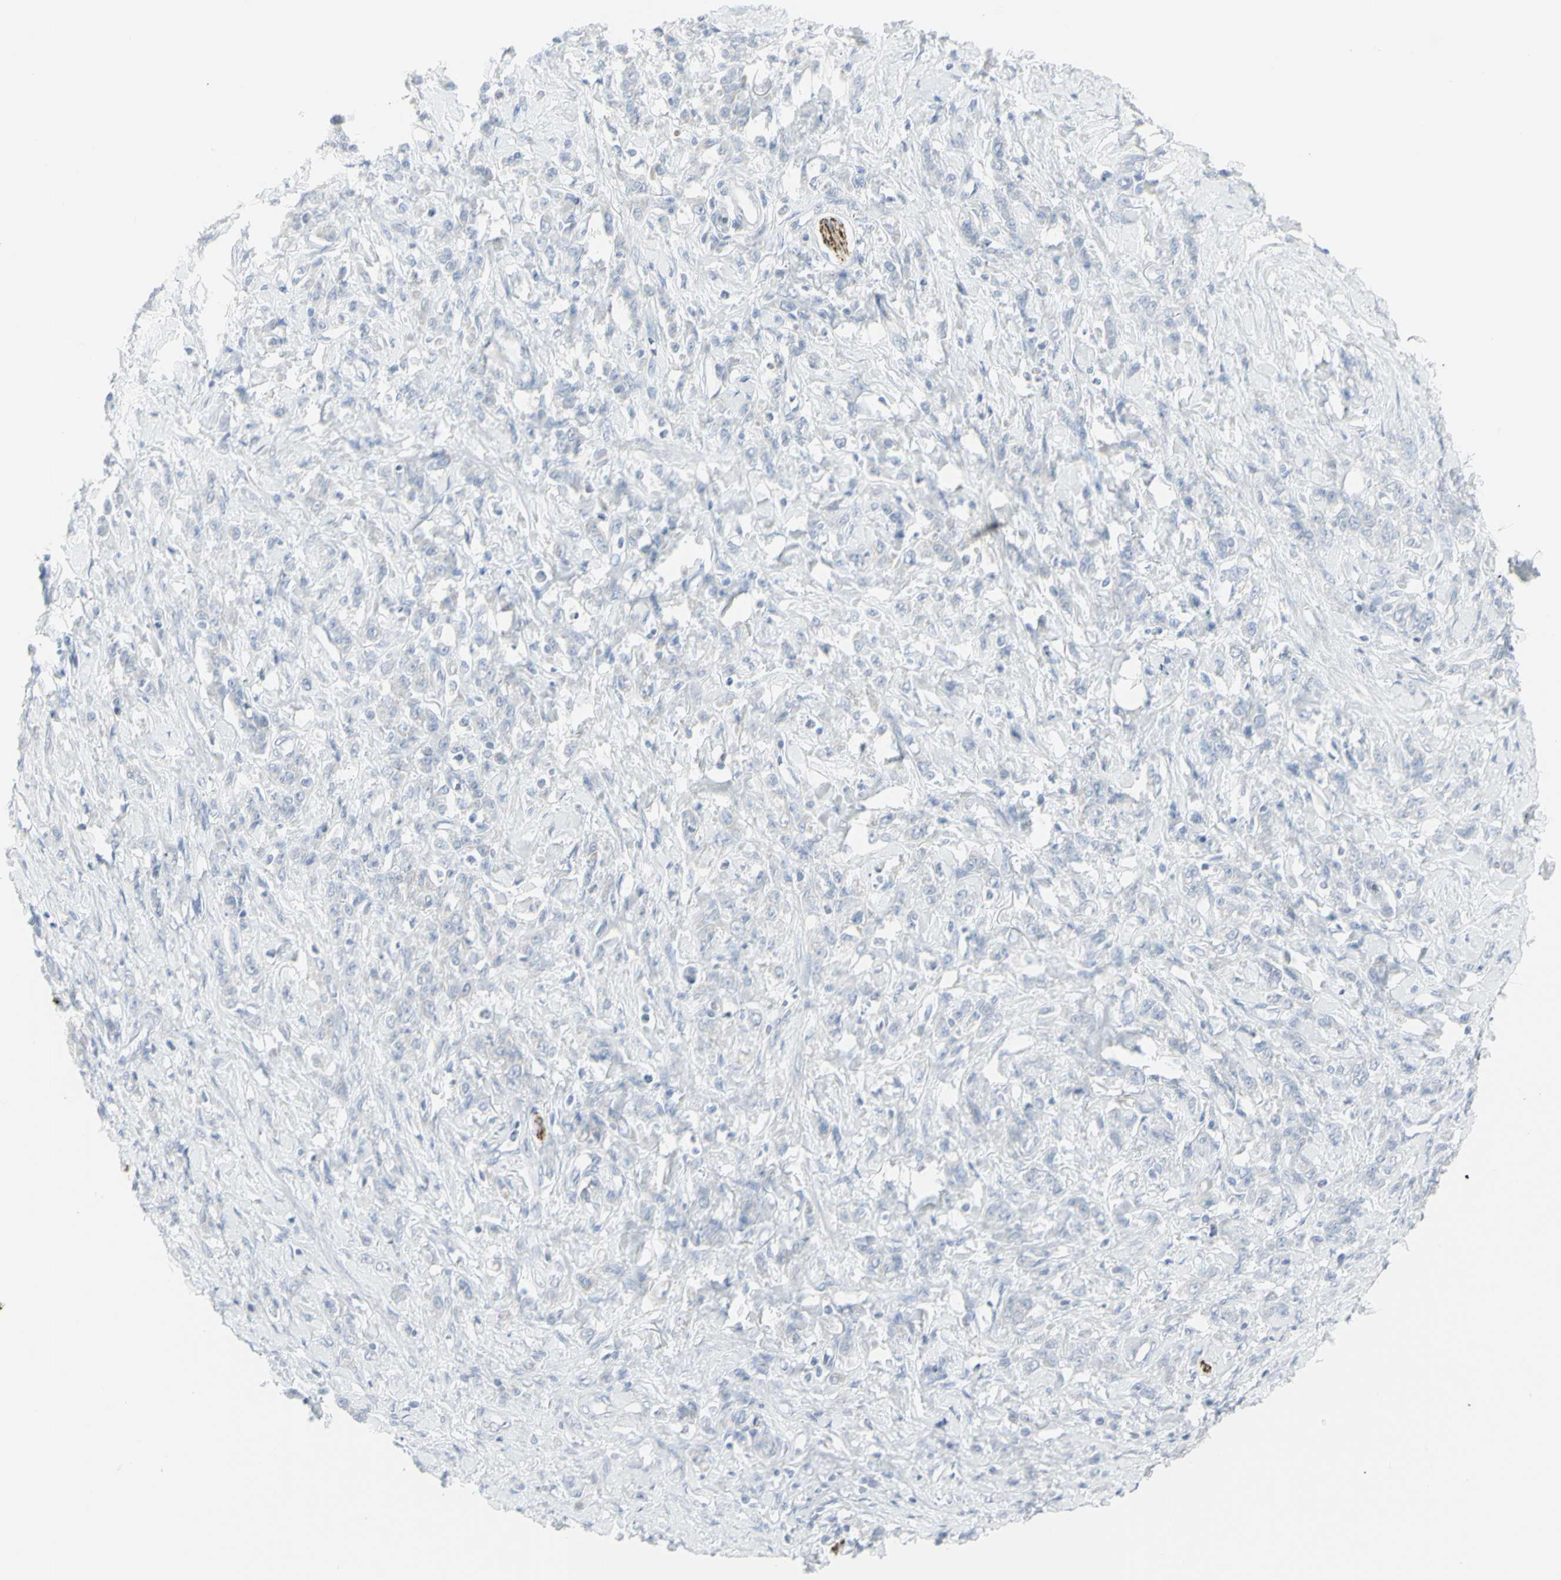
{"staining": {"intensity": "negative", "quantity": "none", "location": "none"}, "tissue": "stomach cancer", "cell_type": "Tumor cells", "image_type": "cancer", "snomed": [{"axis": "morphology", "description": "Adenocarcinoma, NOS"}, {"axis": "topography", "description": "Stomach"}], "caption": "Immunohistochemical staining of stomach cancer (adenocarcinoma) shows no significant expression in tumor cells. (Immunohistochemistry, brightfield microscopy, high magnification).", "gene": "ENSG00000198211", "patient": {"sex": "male", "age": 82}}